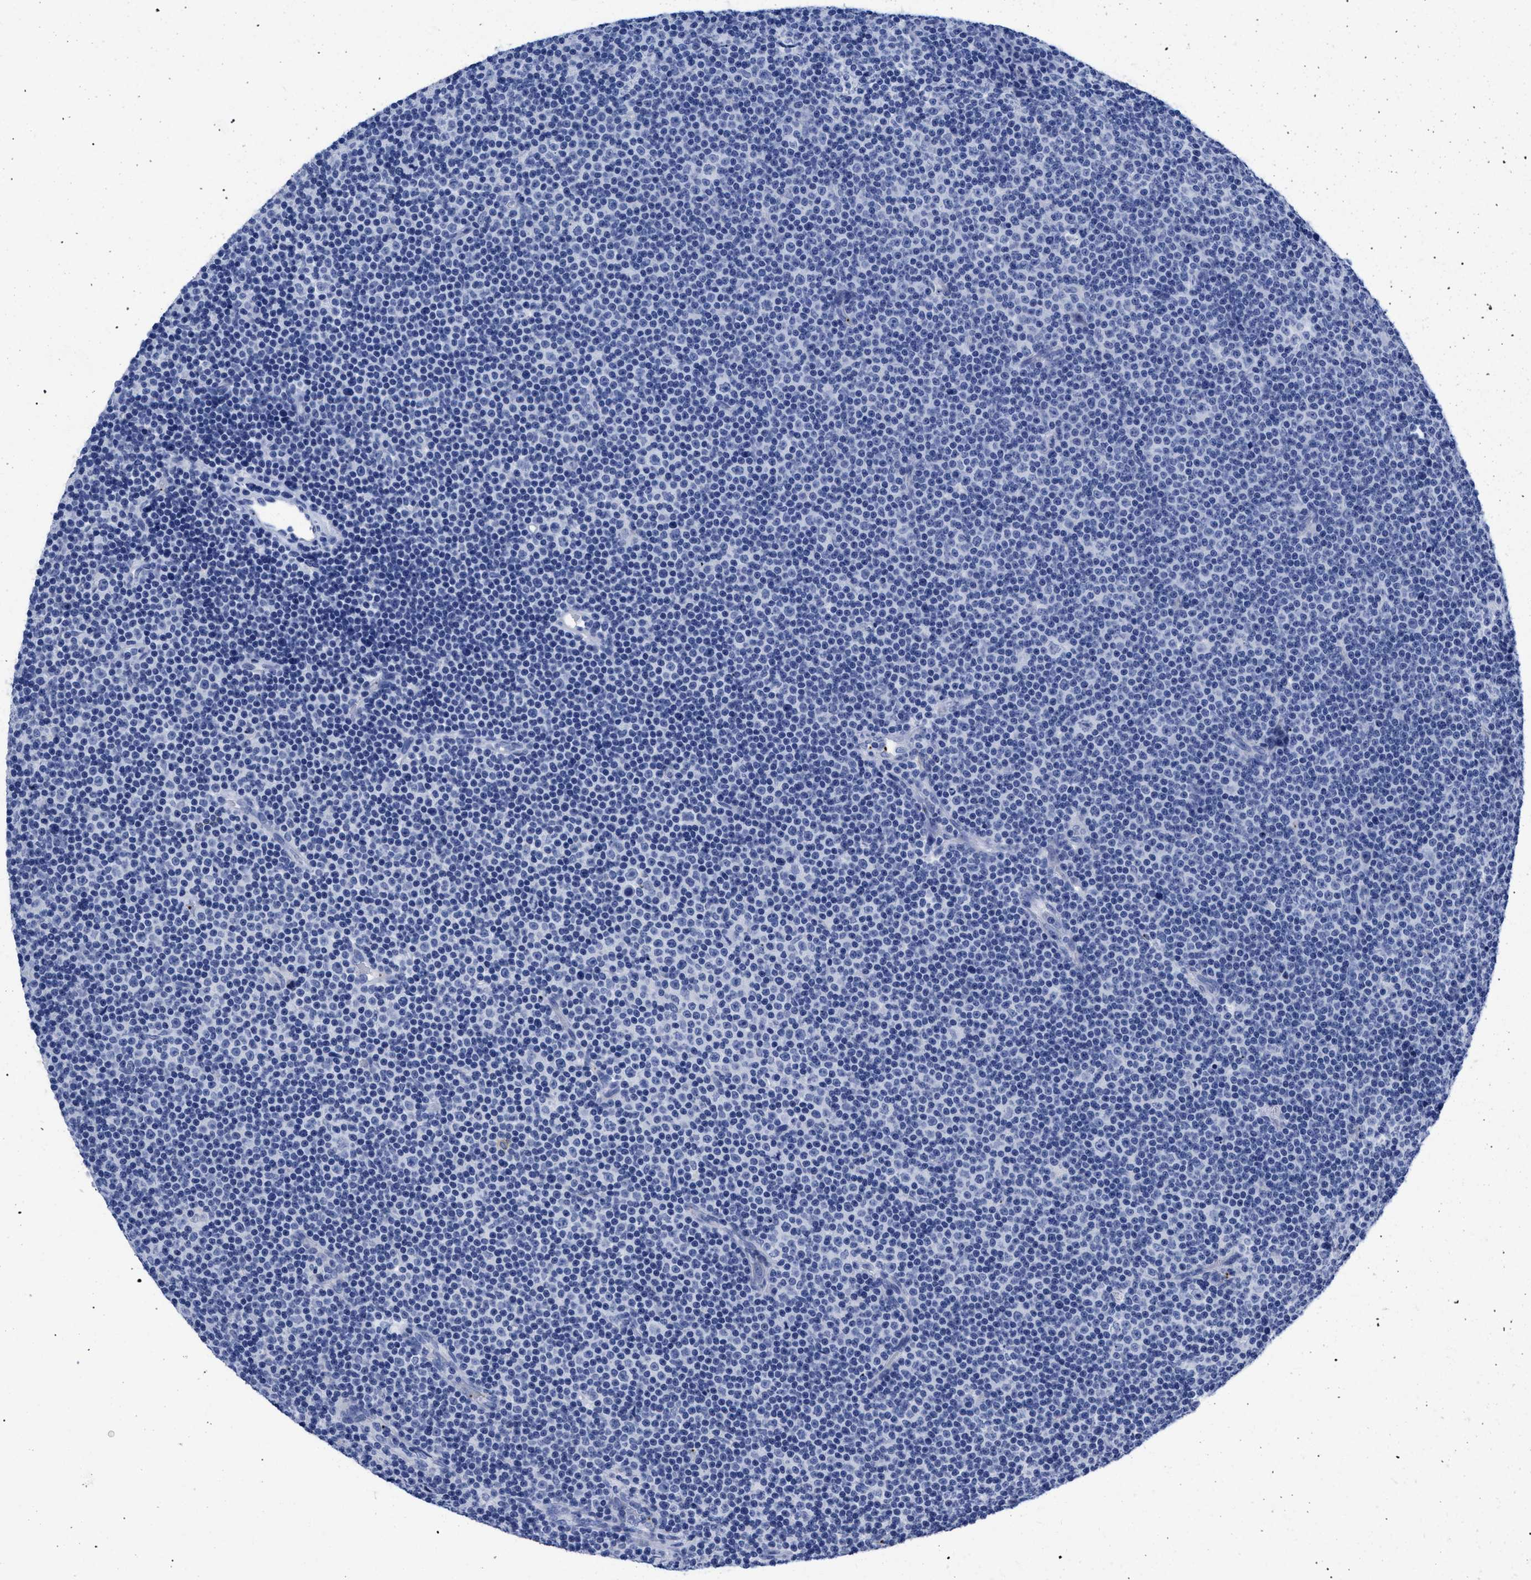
{"staining": {"intensity": "negative", "quantity": "none", "location": "none"}, "tissue": "lymphoma", "cell_type": "Tumor cells", "image_type": "cancer", "snomed": [{"axis": "morphology", "description": "Malignant lymphoma, non-Hodgkin's type, Low grade"}, {"axis": "topography", "description": "Lymph node"}], "caption": "This image is of lymphoma stained with IHC to label a protein in brown with the nuclei are counter-stained blue. There is no expression in tumor cells.", "gene": "TREML1", "patient": {"sex": "female", "age": 67}}